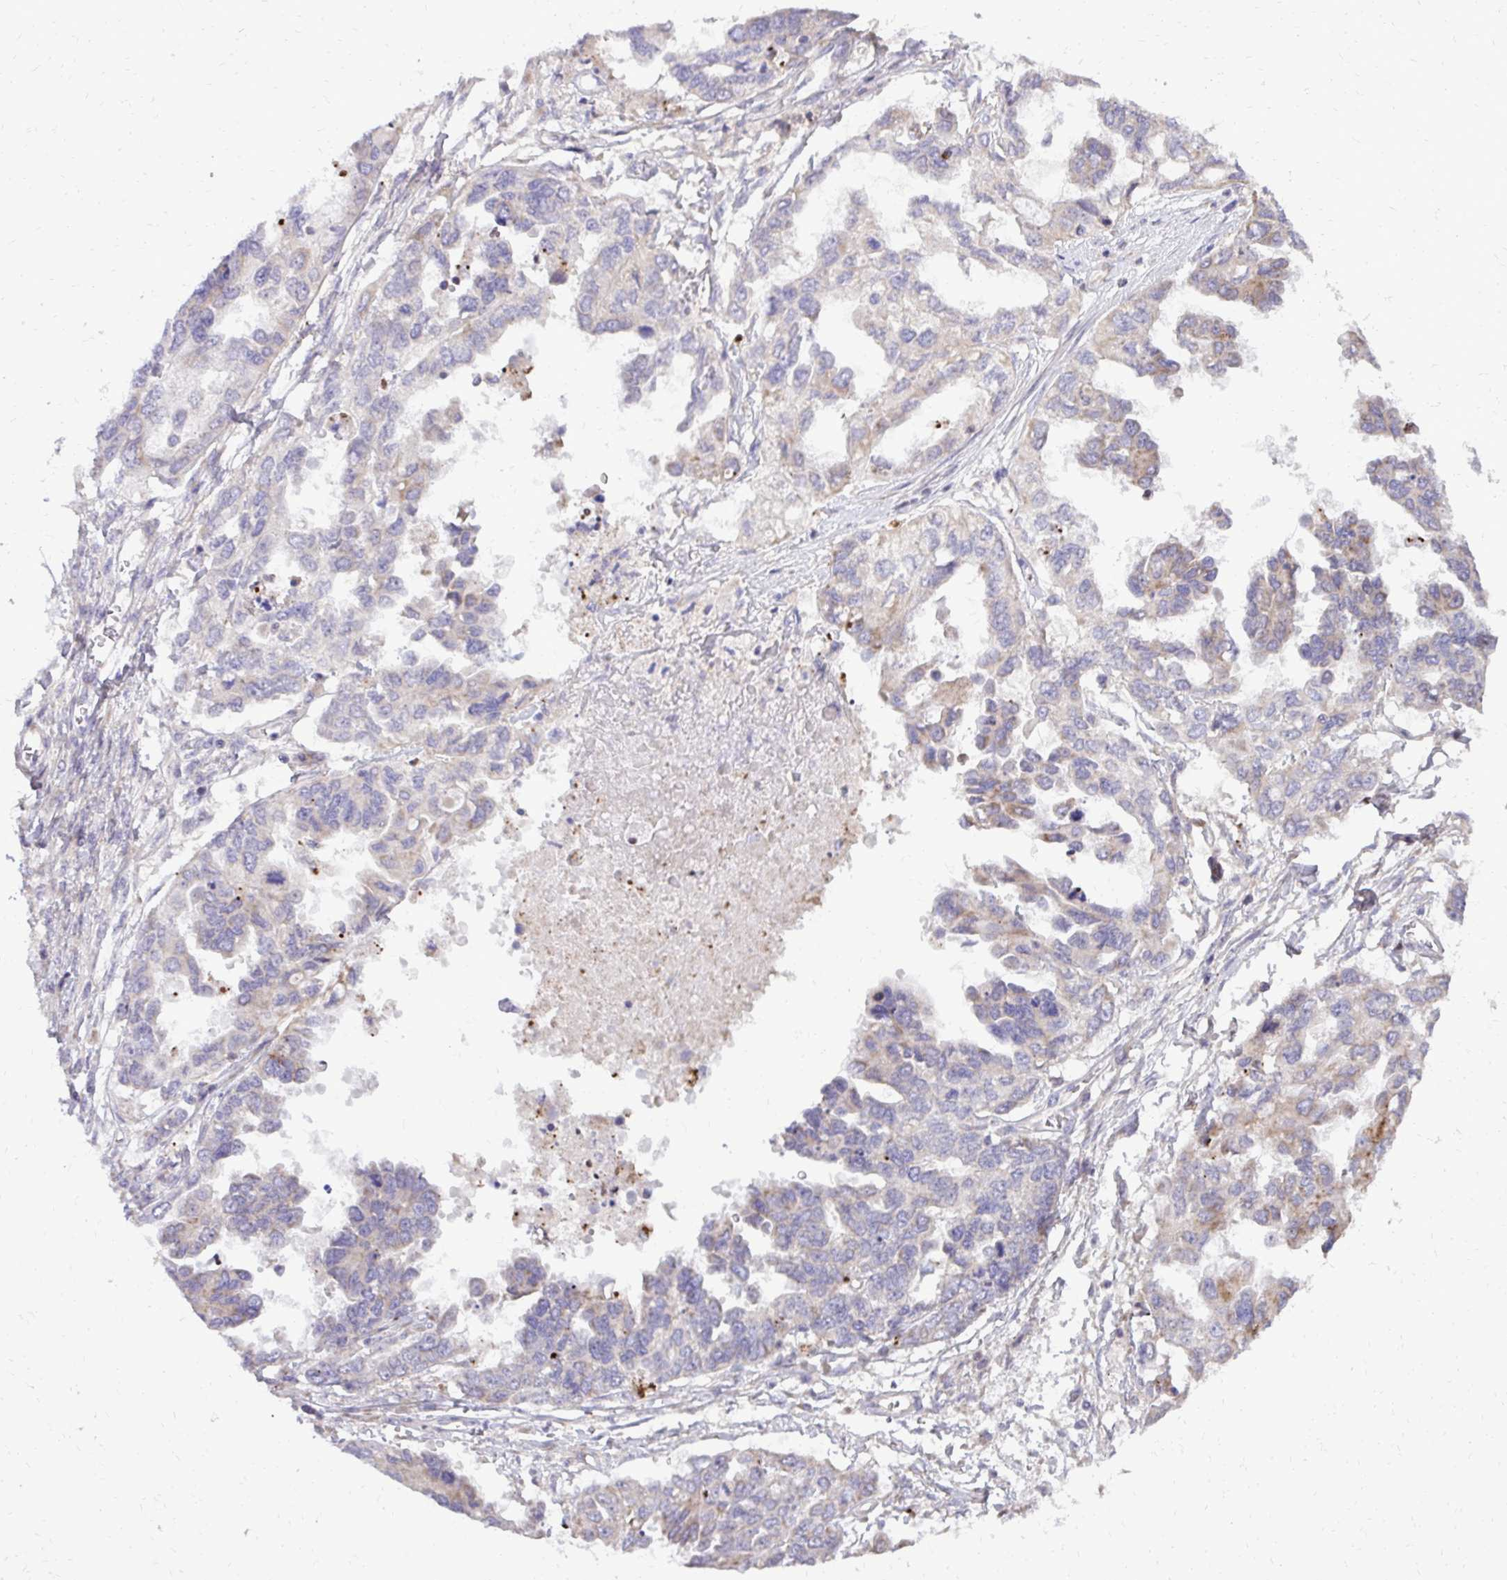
{"staining": {"intensity": "weak", "quantity": "<25%", "location": "cytoplasmic/membranous"}, "tissue": "ovarian cancer", "cell_type": "Tumor cells", "image_type": "cancer", "snomed": [{"axis": "morphology", "description": "Cystadenocarcinoma, serous, NOS"}, {"axis": "topography", "description": "Ovary"}], "caption": "There is no significant expression in tumor cells of ovarian cancer (serous cystadenocarcinoma).", "gene": "ABCC3", "patient": {"sex": "female", "age": 53}}